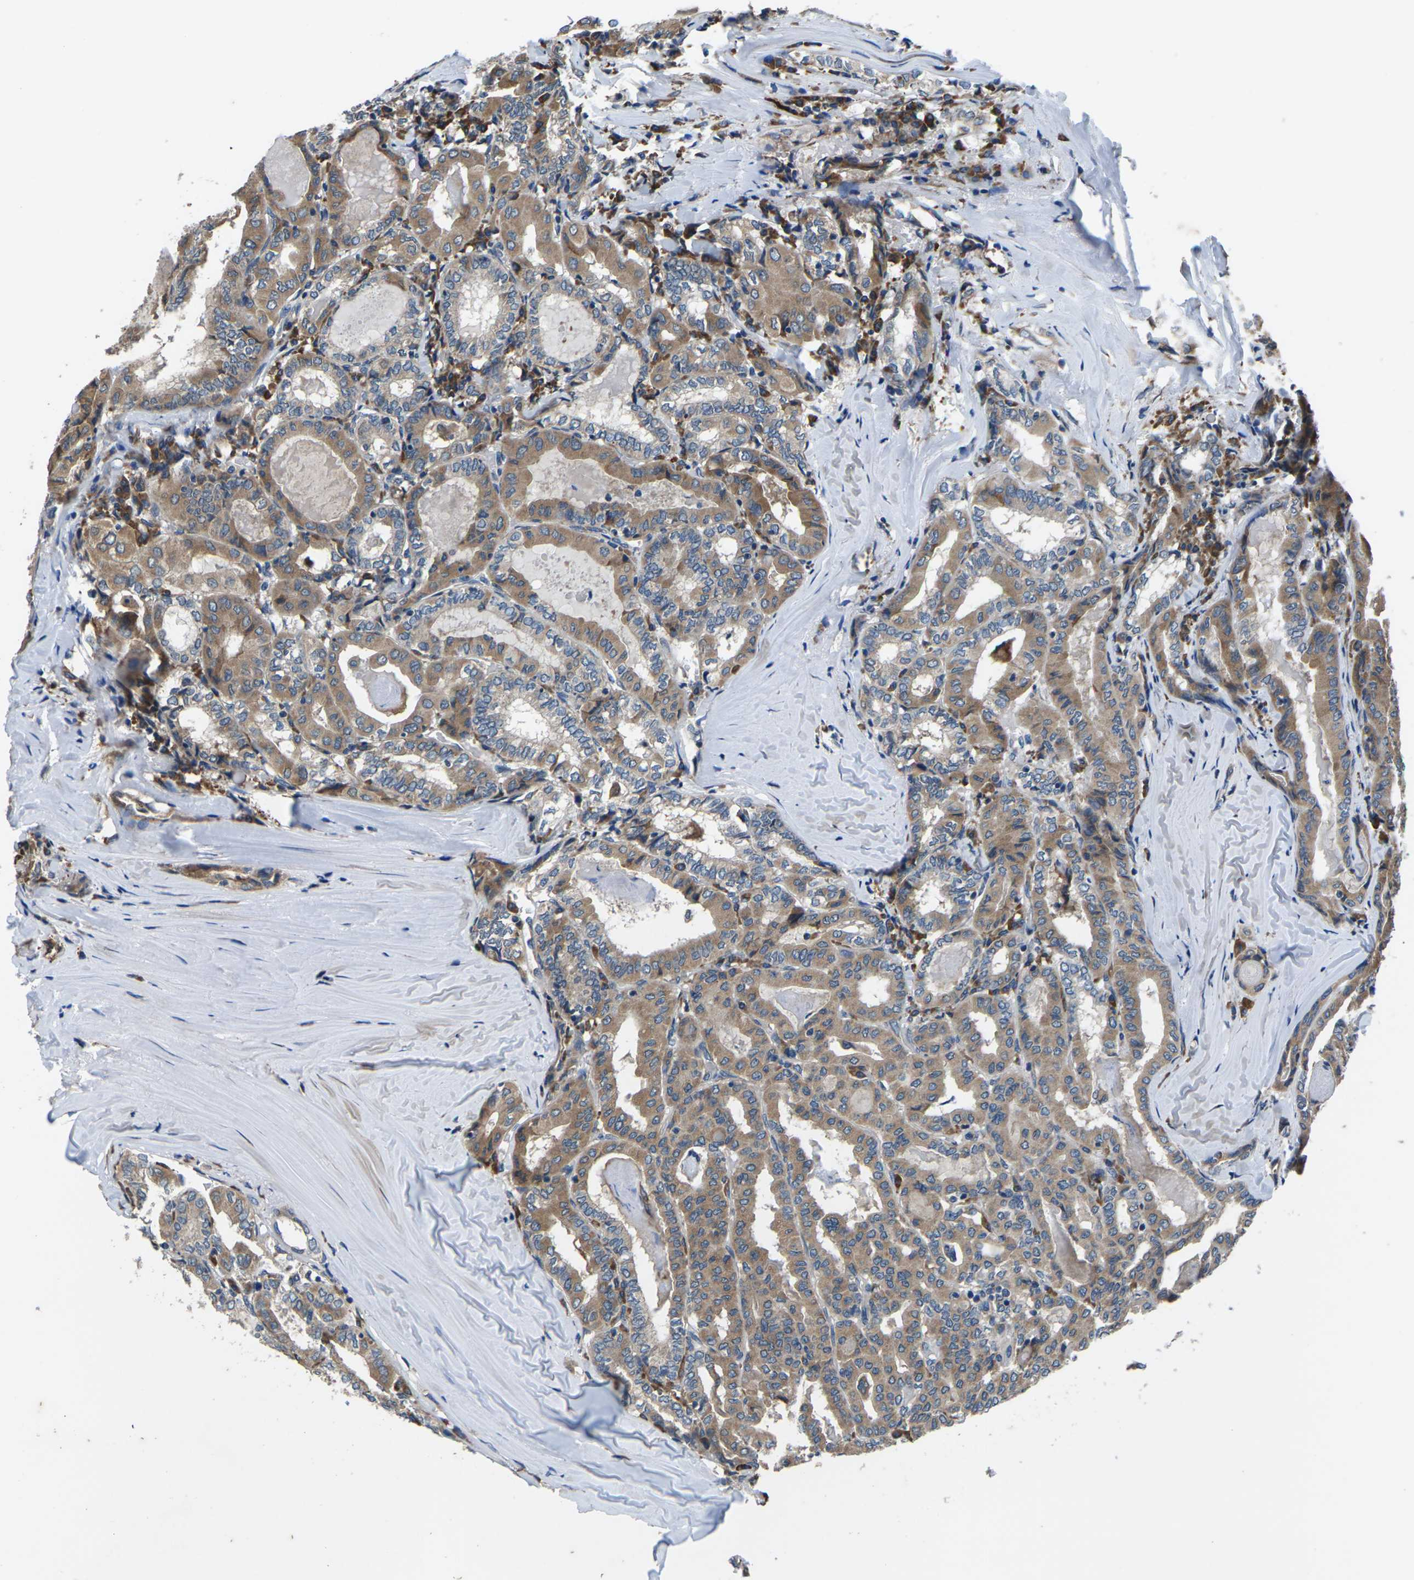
{"staining": {"intensity": "moderate", "quantity": ">75%", "location": "cytoplasmic/membranous"}, "tissue": "thyroid cancer", "cell_type": "Tumor cells", "image_type": "cancer", "snomed": [{"axis": "morphology", "description": "Papillary adenocarcinoma, NOS"}, {"axis": "topography", "description": "Thyroid gland"}], "caption": "Immunohistochemistry (IHC) (DAB) staining of papillary adenocarcinoma (thyroid) reveals moderate cytoplasmic/membranous protein positivity in approximately >75% of tumor cells.", "gene": "GABRP", "patient": {"sex": "female", "age": 42}}